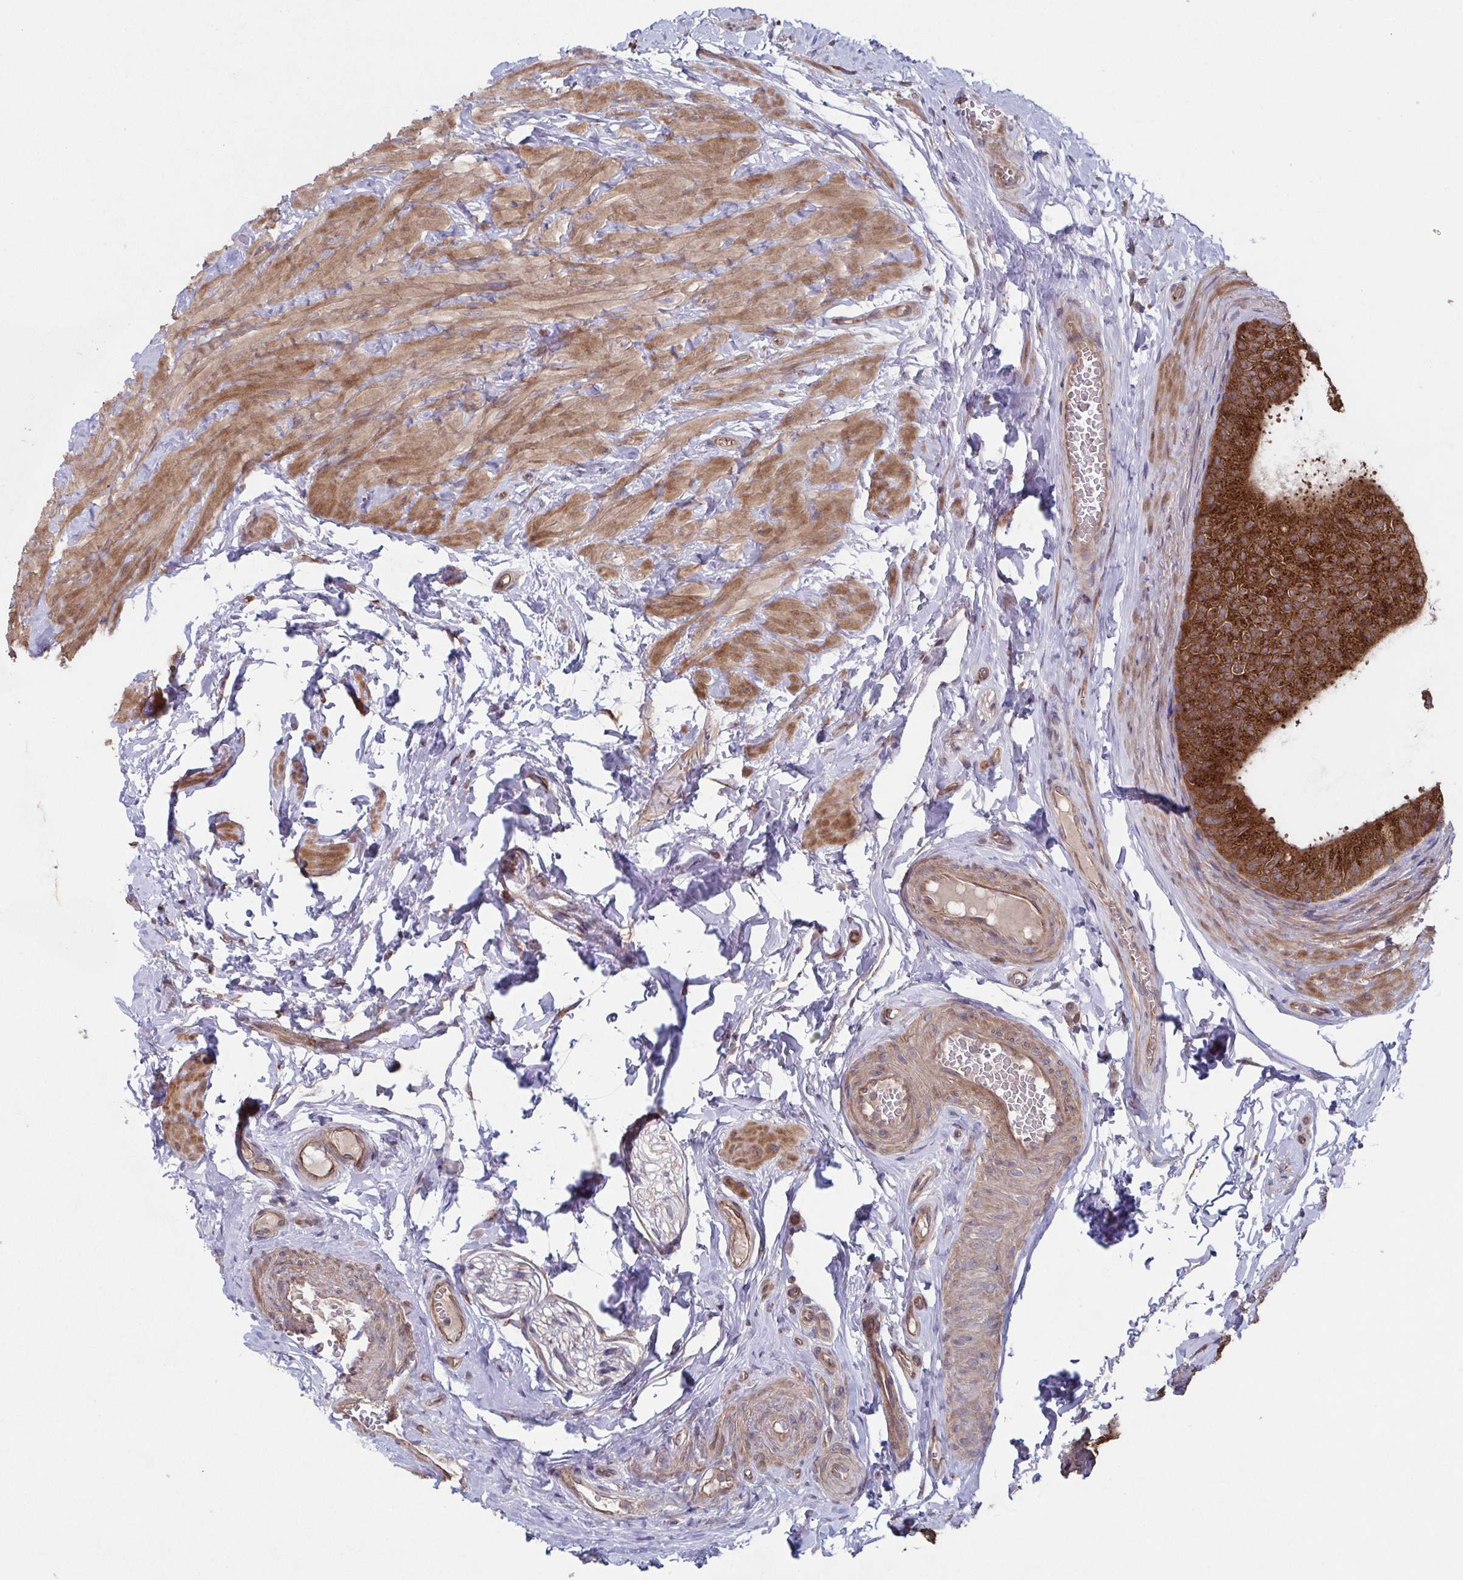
{"staining": {"intensity": "strong", "quantity": ">75%", "location": "cytoplasmic/membranous"}, "tissue": "epididymis", "cell_type": "Glandular cells", "image_type": "normal", "snomed": [{"axis": "morphology", "description": "Normal tissue, NOS"}, {"axis": "topography", "description": "Epididymis, spermatic cord, NOS"}, {"axis": "topography", "description": "Epididymis"}, {"axis": "topography", "description": "Peripheral nerve tissue"}], "caption": "Glandular cells exhibit high levels of strong cytoplasmic/membranous staining in about >75% of cells in benign human epididymis.", "gene": "COPB1", "patient": {"sex": "male", "age": 29}}